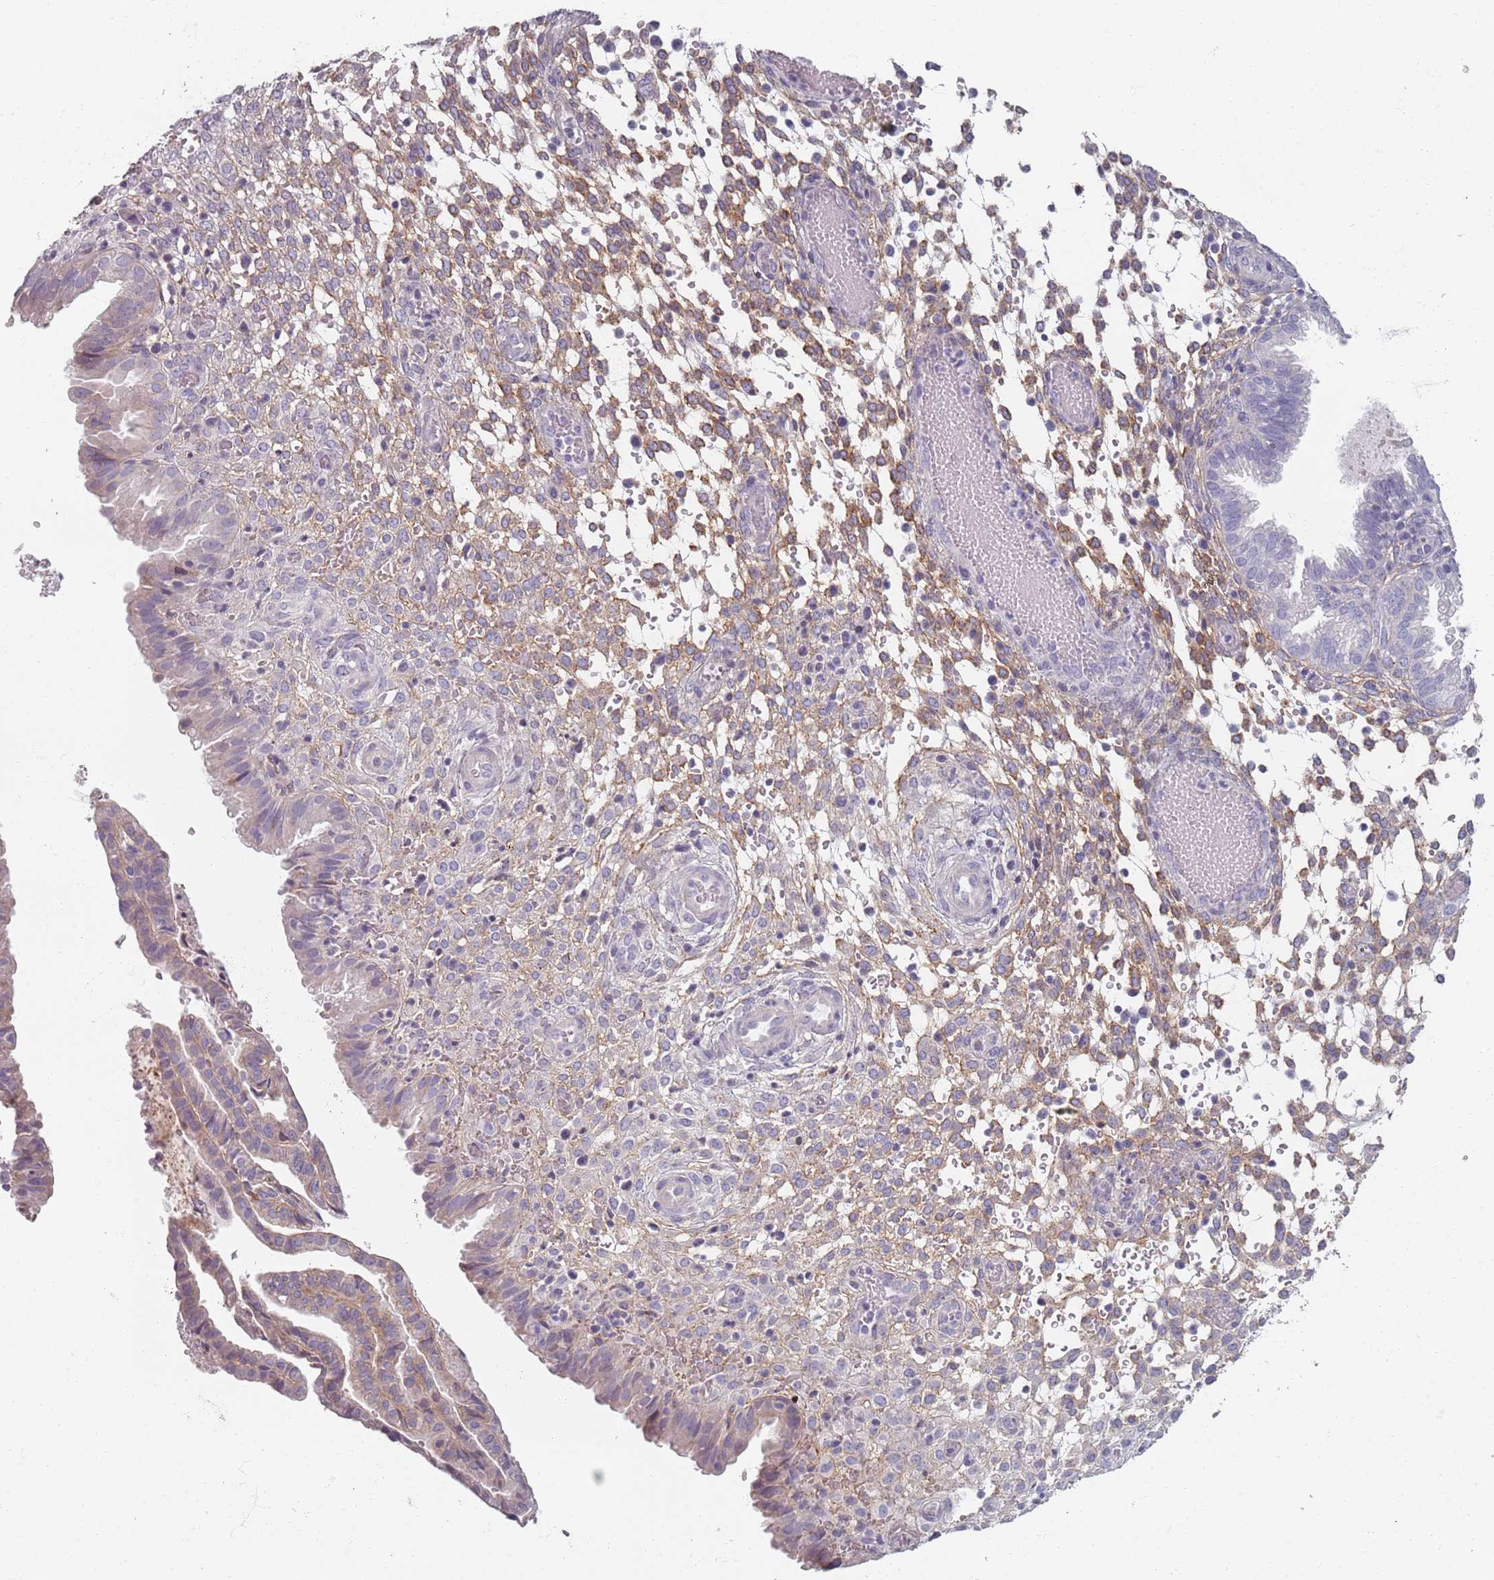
{"staining": {"intensity": "negative", "quantity": "none", "location": "none"}, "tissue": "endometrium", "cell_type": "Cells in endometrial stroma", "image_type": "normal", "snomed": [{"axis": "morphology", "description": "Normal tissue, NOS"}, {"axis": "topography", "description": "Endometrium"}], "caption": "High power microscopy micrograph of an immunohistochemistry (IHC) image of benign endometrium, revealing no significant staining in cells in endometrial stroma.", "gene": "SYNGR3", "patient": {"sex": "female", "age": 33}}